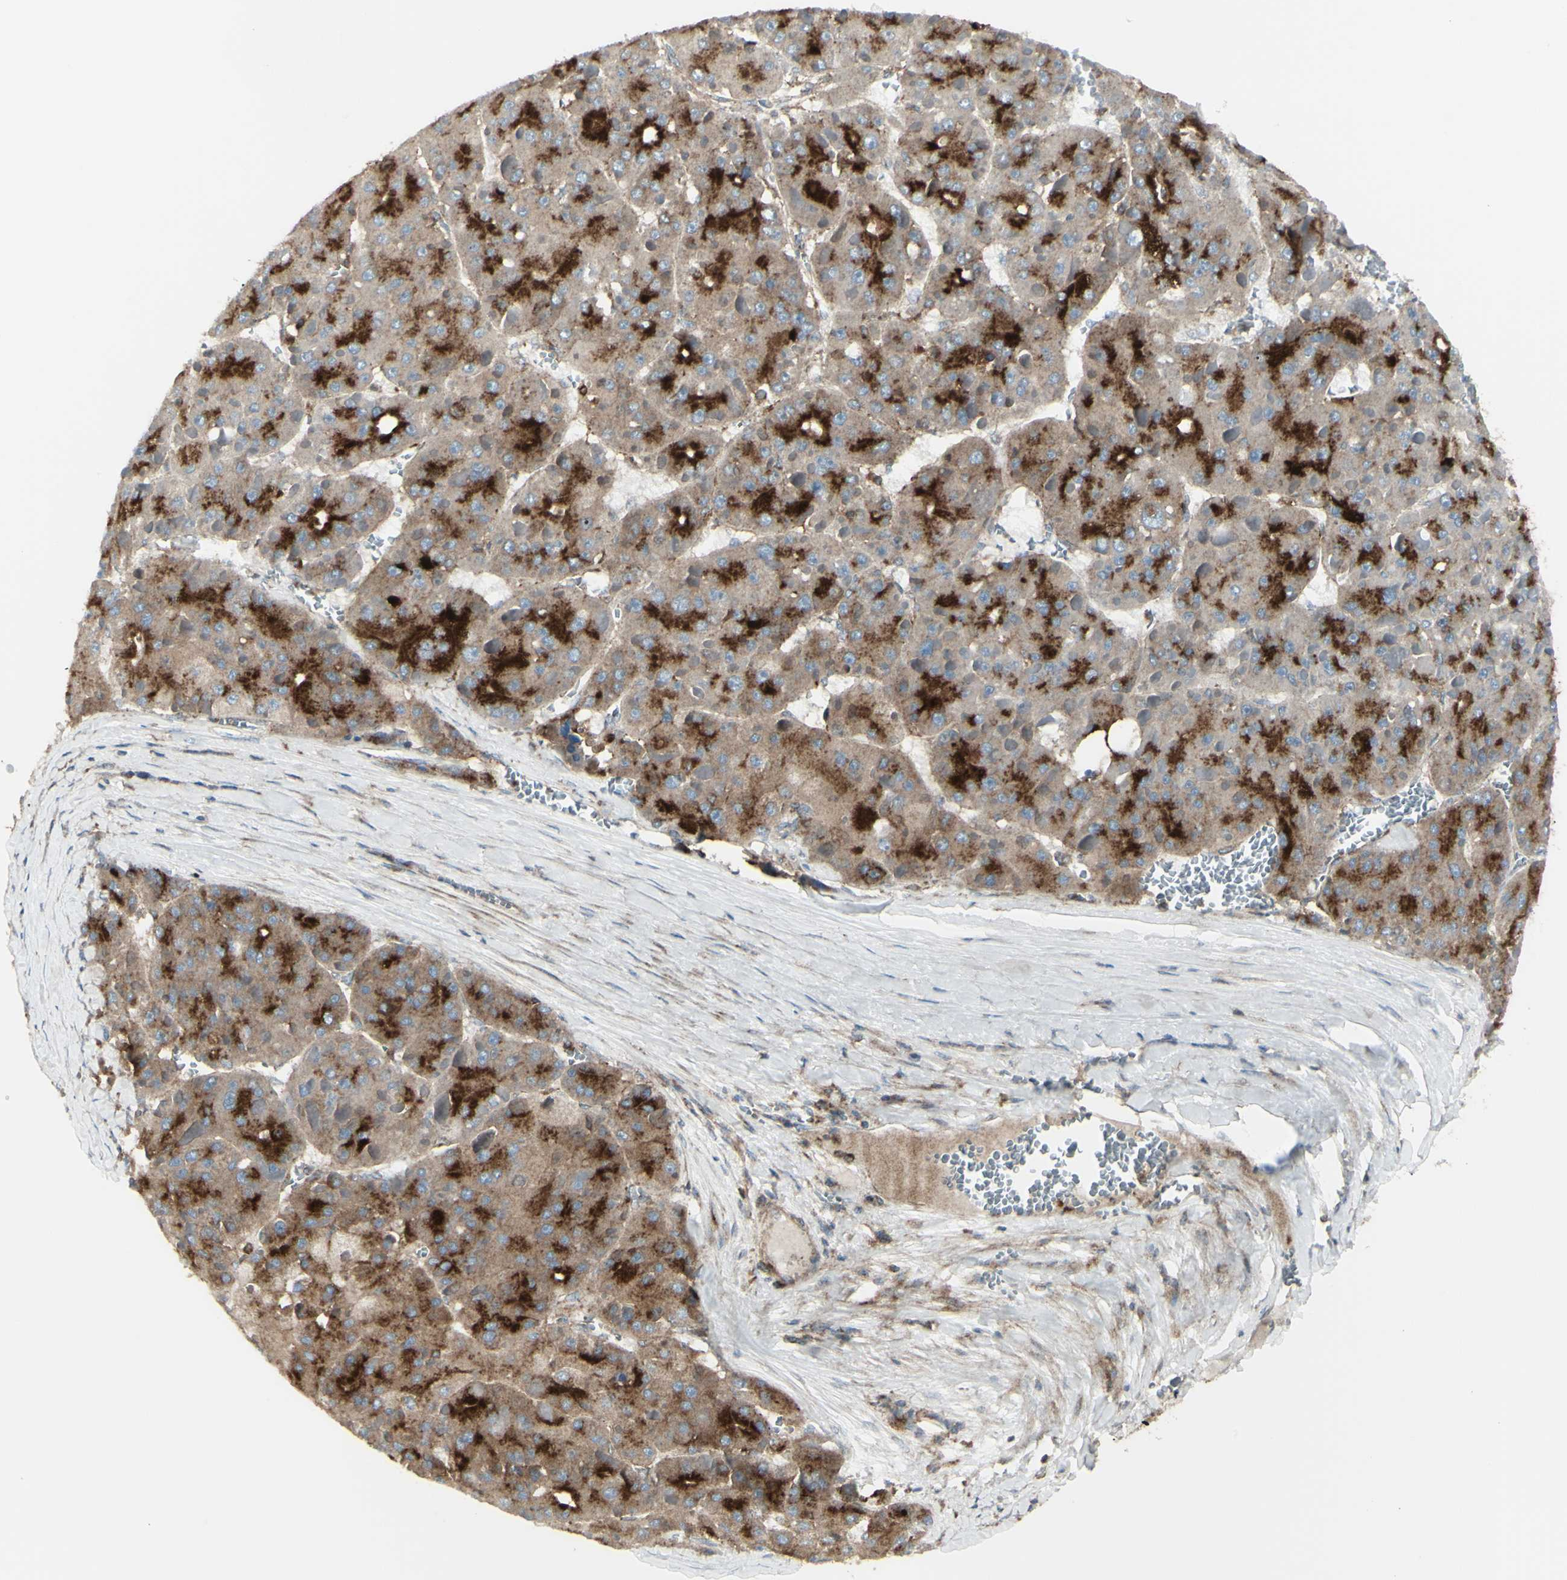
{"staining": {"intensity": "strong", "quantity": ">75%", "location": "cytoplasmic/membranous"}, "tissue": "liver cancer", "cell_type": "Tumor cells", "image_type": "cancer", "snomed": [{"axis": "morphology", "description": "Carcinoma, Hepatocellular, NOS"}, {"axis": "topography", "description": "Liver"}], "caption": "Immunohistochemistry (IHC) staining of liver hepatocellular carcinoma, which shows high levels of strong cytoplasmic/membranous expression in approximately >75% of tumor cells indicating strong cytoplasmic/membranous protein positivity. The staining was performed using DAB (brown) for protein detection and nuclei were counterstained in hematoxylin (blue).", "gene": "NAPA", "patient": {"sex": "female", "age": 73}}